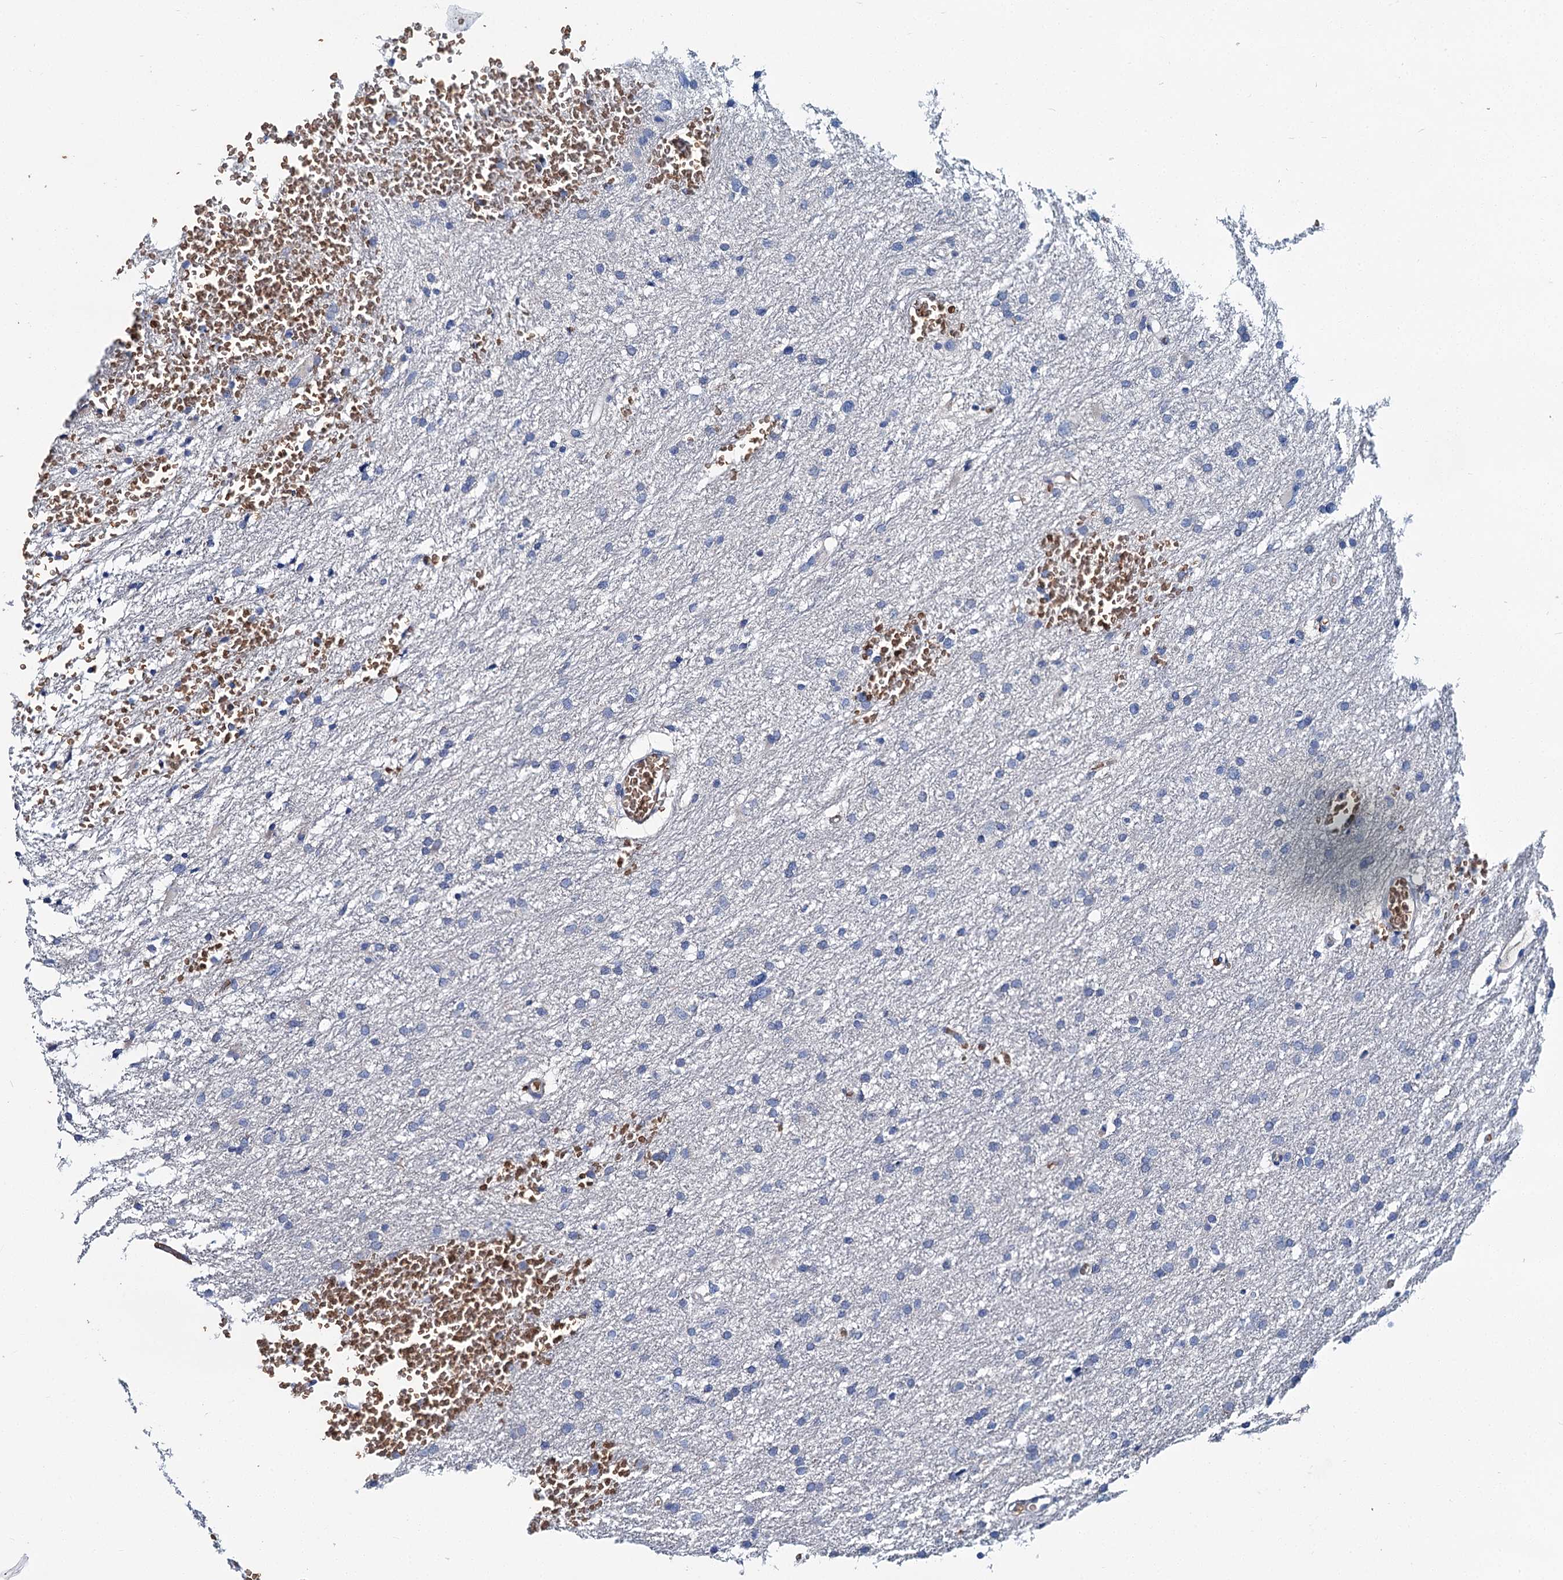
{"staining": {"intensity": "negative", "quantity": "none", "location": "none"}, "tissue": "glioma", "cell_type": "Tumor cells", "image_type": "cancer", "snomed": [{"axis": "morphology", "description": "Glioma, malignant, High grade"}, {"axis": "topography", "description": "Cerebral cortex"}], "caption": "Immunohistochemical staining of glioma demonstrates no significant expression in tumor cells. (DAB (3,3'-diaminobenzidine) IHC visualized using brightfield microscopy, high magnification).", "gene": "ATG2A", "patient": {"sex": "female", "age": 36}}